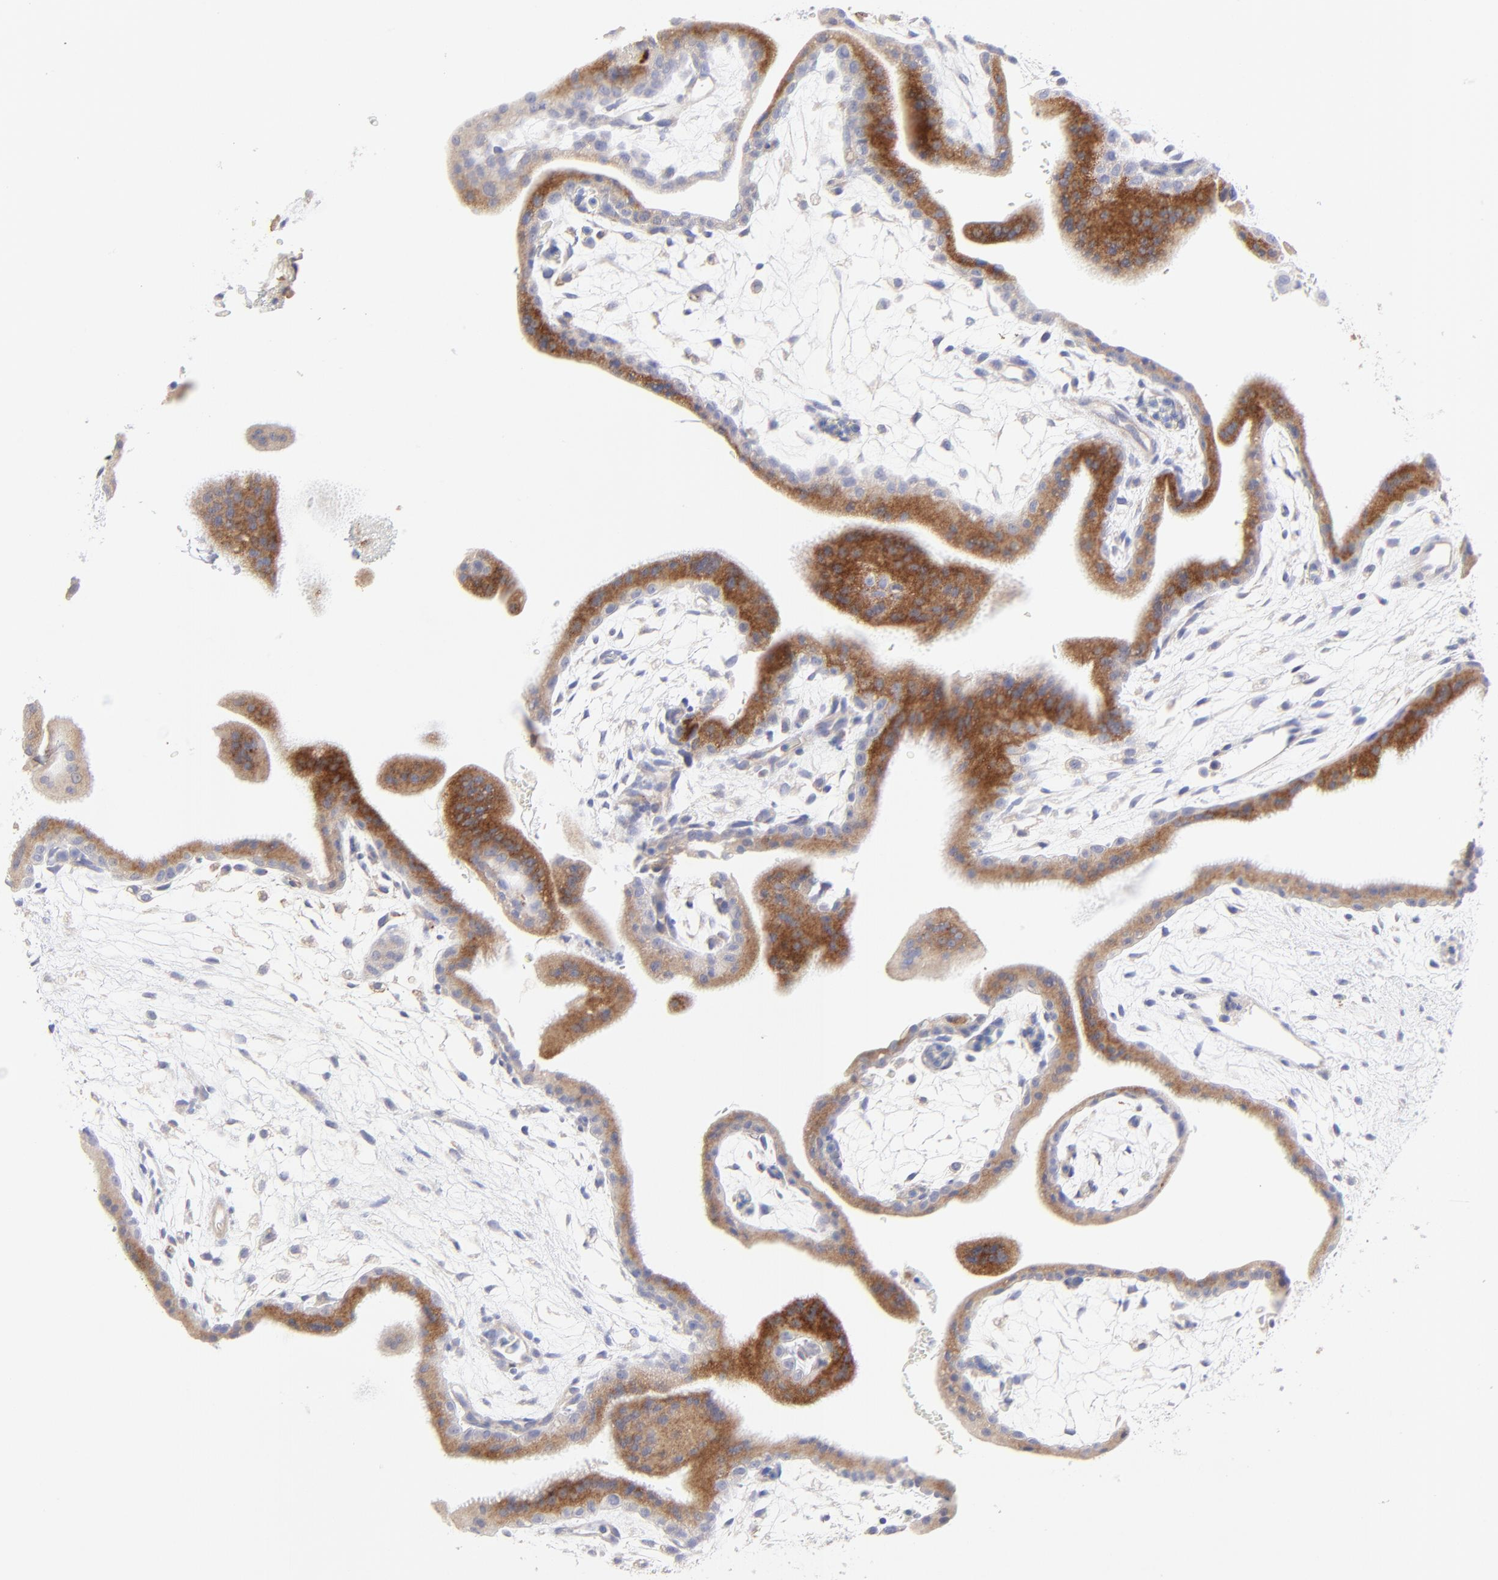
{"staining": {"intensity": "strong", "quantity": "25%-75%", "location": "cytoplasmic/membranous"}, "tissue": "placenta", "cell_type": "Trophoblastic cells", "image_type": "normal", "snomed": [{"axis": "morphology", "description": "Normal tissue, NOS"}, {"axis": "topography", "description": "Placenta"}], "caption": "Trophoblastic cells demonstrate strong cytoplasmic/membranous expression in about 25%-75% of cells in unremarkable placenta. (DAB (3,3'-diaminobenzidine) IHC, brown staining for protein, blue staining for nuclei).", "gene": "LHFPL1", "patient": {"sex": "female", "age": 35}}